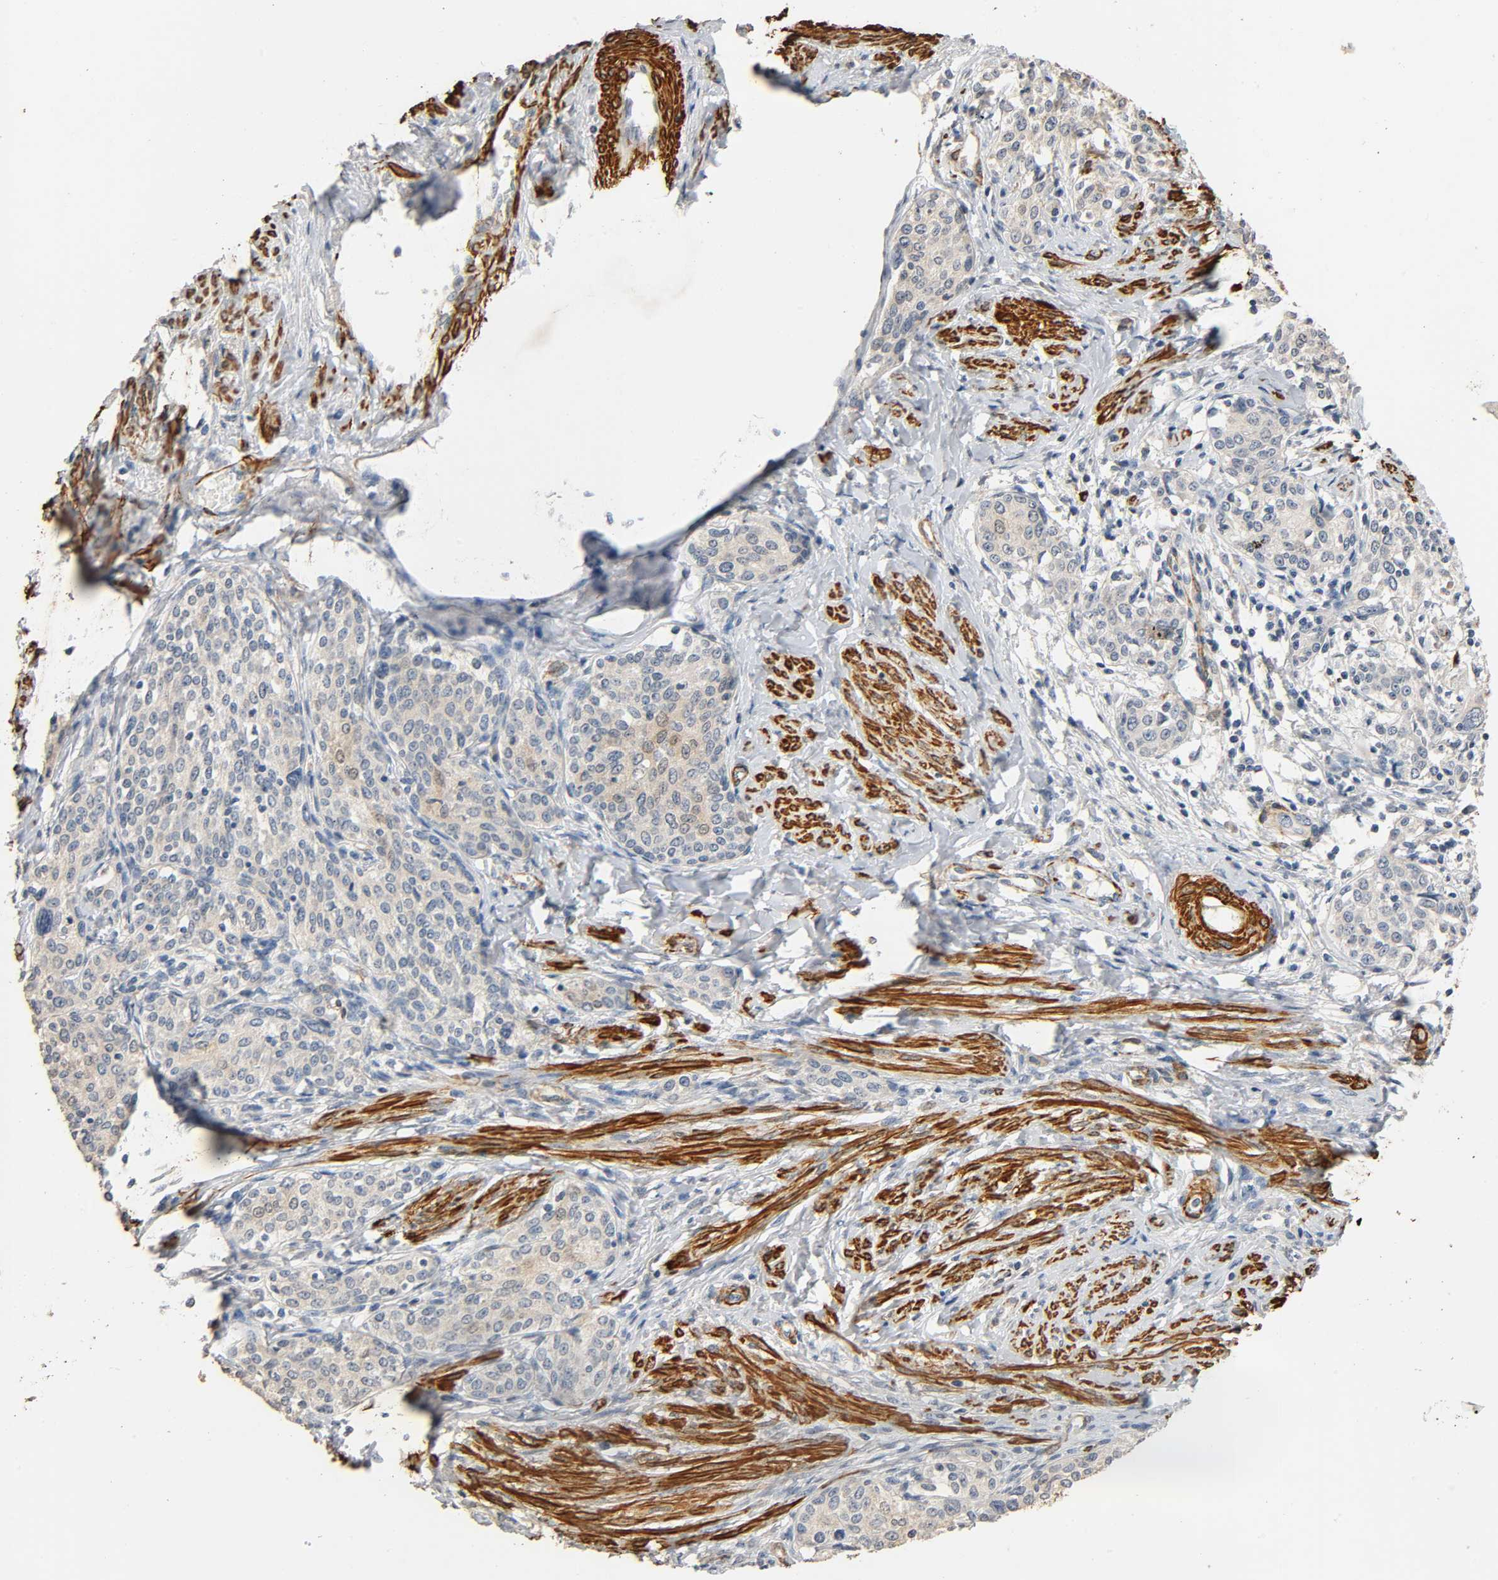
{"staining": {"intensity": "weak", "quantity": ">75%", "location": "cytoplasmic/membranous"}, "tissue": "cervical cancer", "cell_type": "Tumor cells", "image_type": "cancer", "snomed": [{"axis": "morphology", "description": "Squamous cell carcinoma, NOS"}, {"axis": "morphology", "description": "Adenocarcinoma, NOS"}, {"axis": "topography", "description": "Cervix"}], "caption": "Cervical adenocarcinoma stained for a protein (brown) reveals weak cytoplasmic/membranous positive positivity in about >75% of tumor cells.", "gene": "GSTA3", "patient": {"sex": "female", "age": 52}}